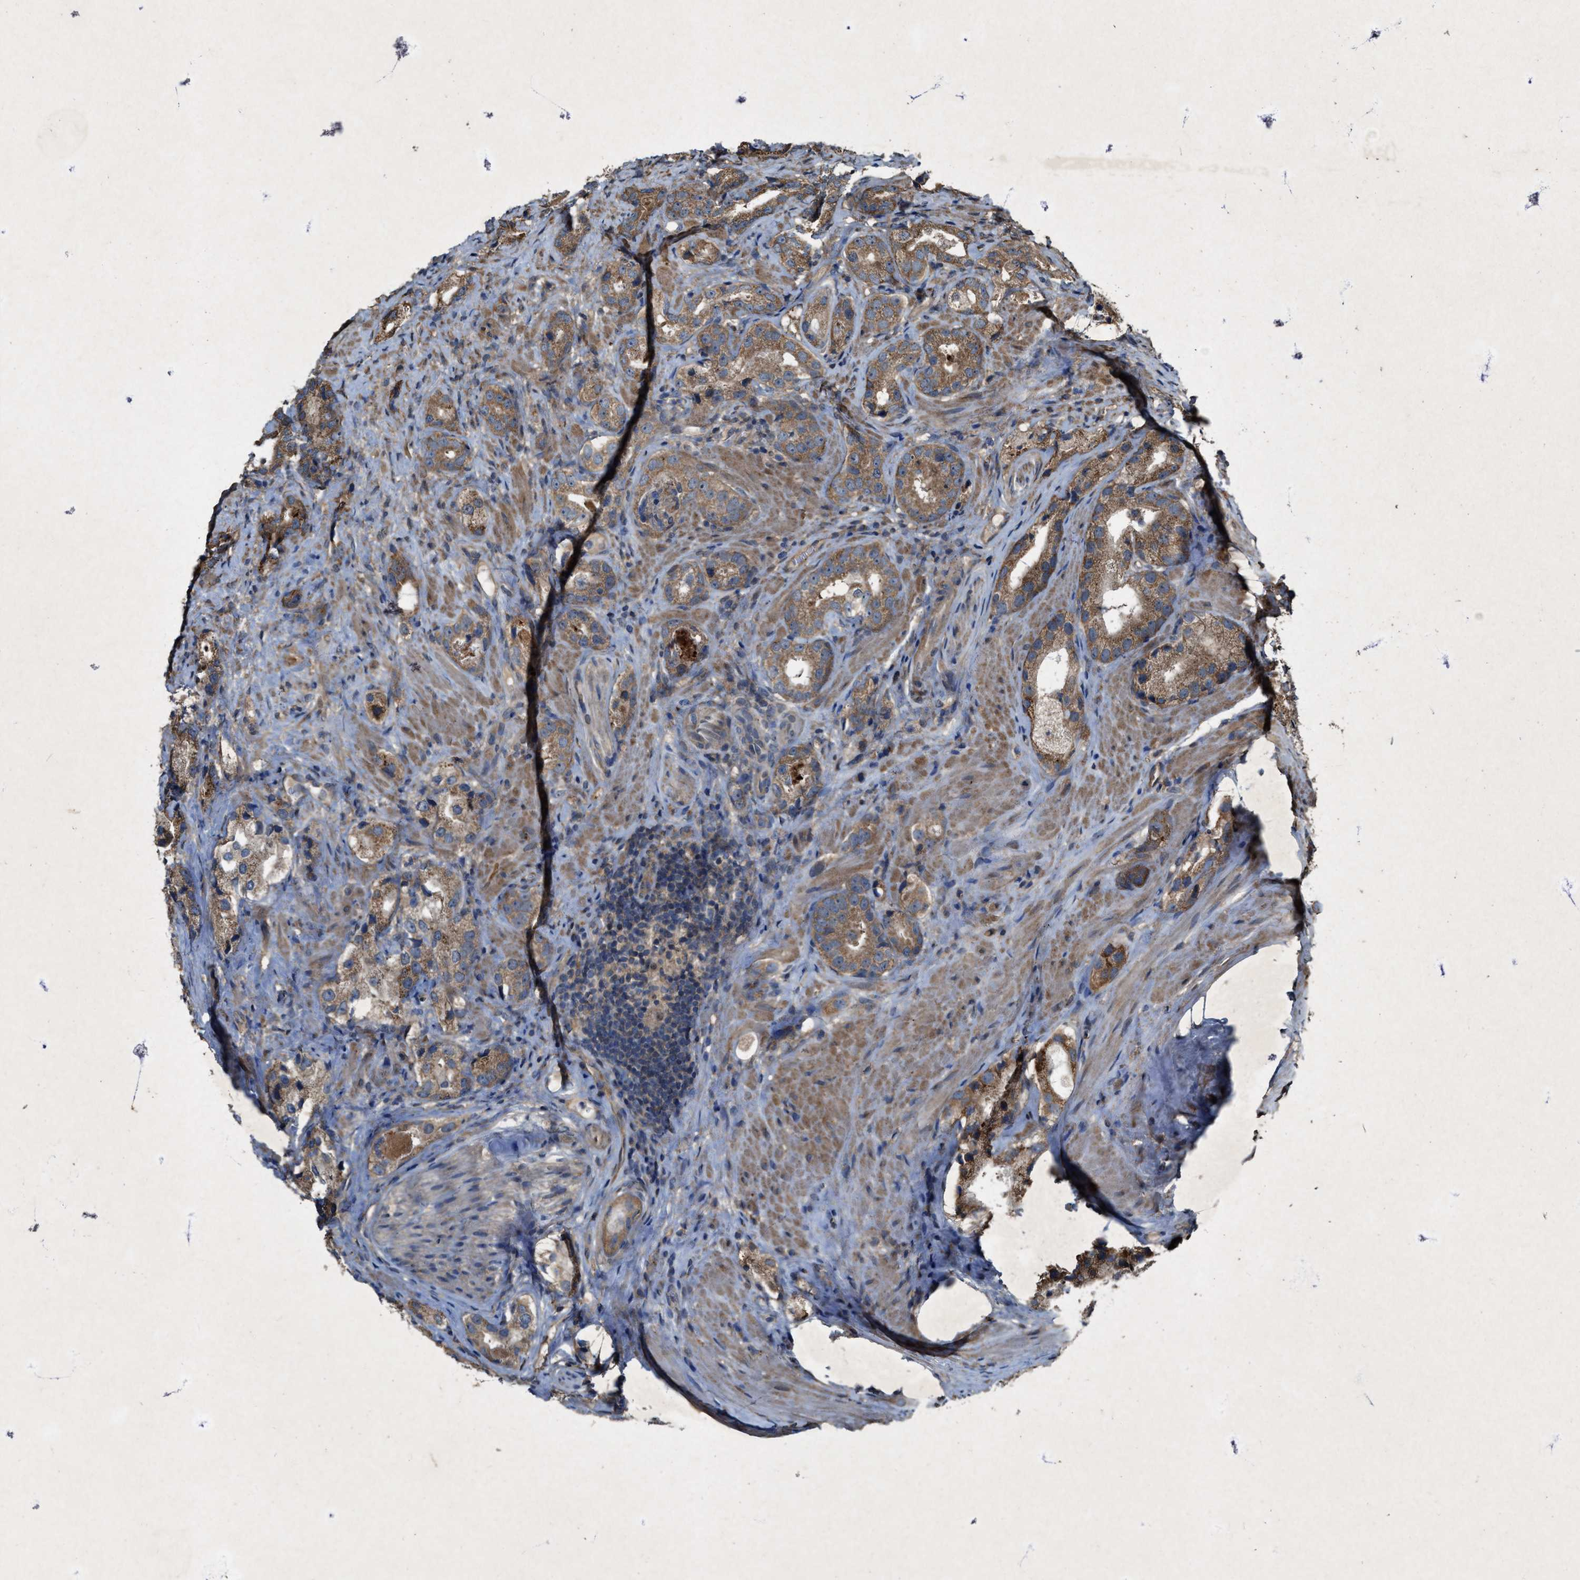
{"staining": {"intensity": "moderate", "quantity": ">75%", "location": "cytoplasmic/membranous"}, "tissue": "prostate cancer", "cell_type": "Tumor cells", "image_type": "cancer", "snomed": [{"axis": "morphology", "description": "Adenocarcinoma, High grade"}, {"axis": "topography", "description": "Prostate"}], "caption": "Moderate cytoplasmic/membranous positivity for a protein is identified in approximately >75% of tumor cells of prostate cancer using IHC.", "gene": "PDP2", "patient": {"sex": "male", "age": 63}}